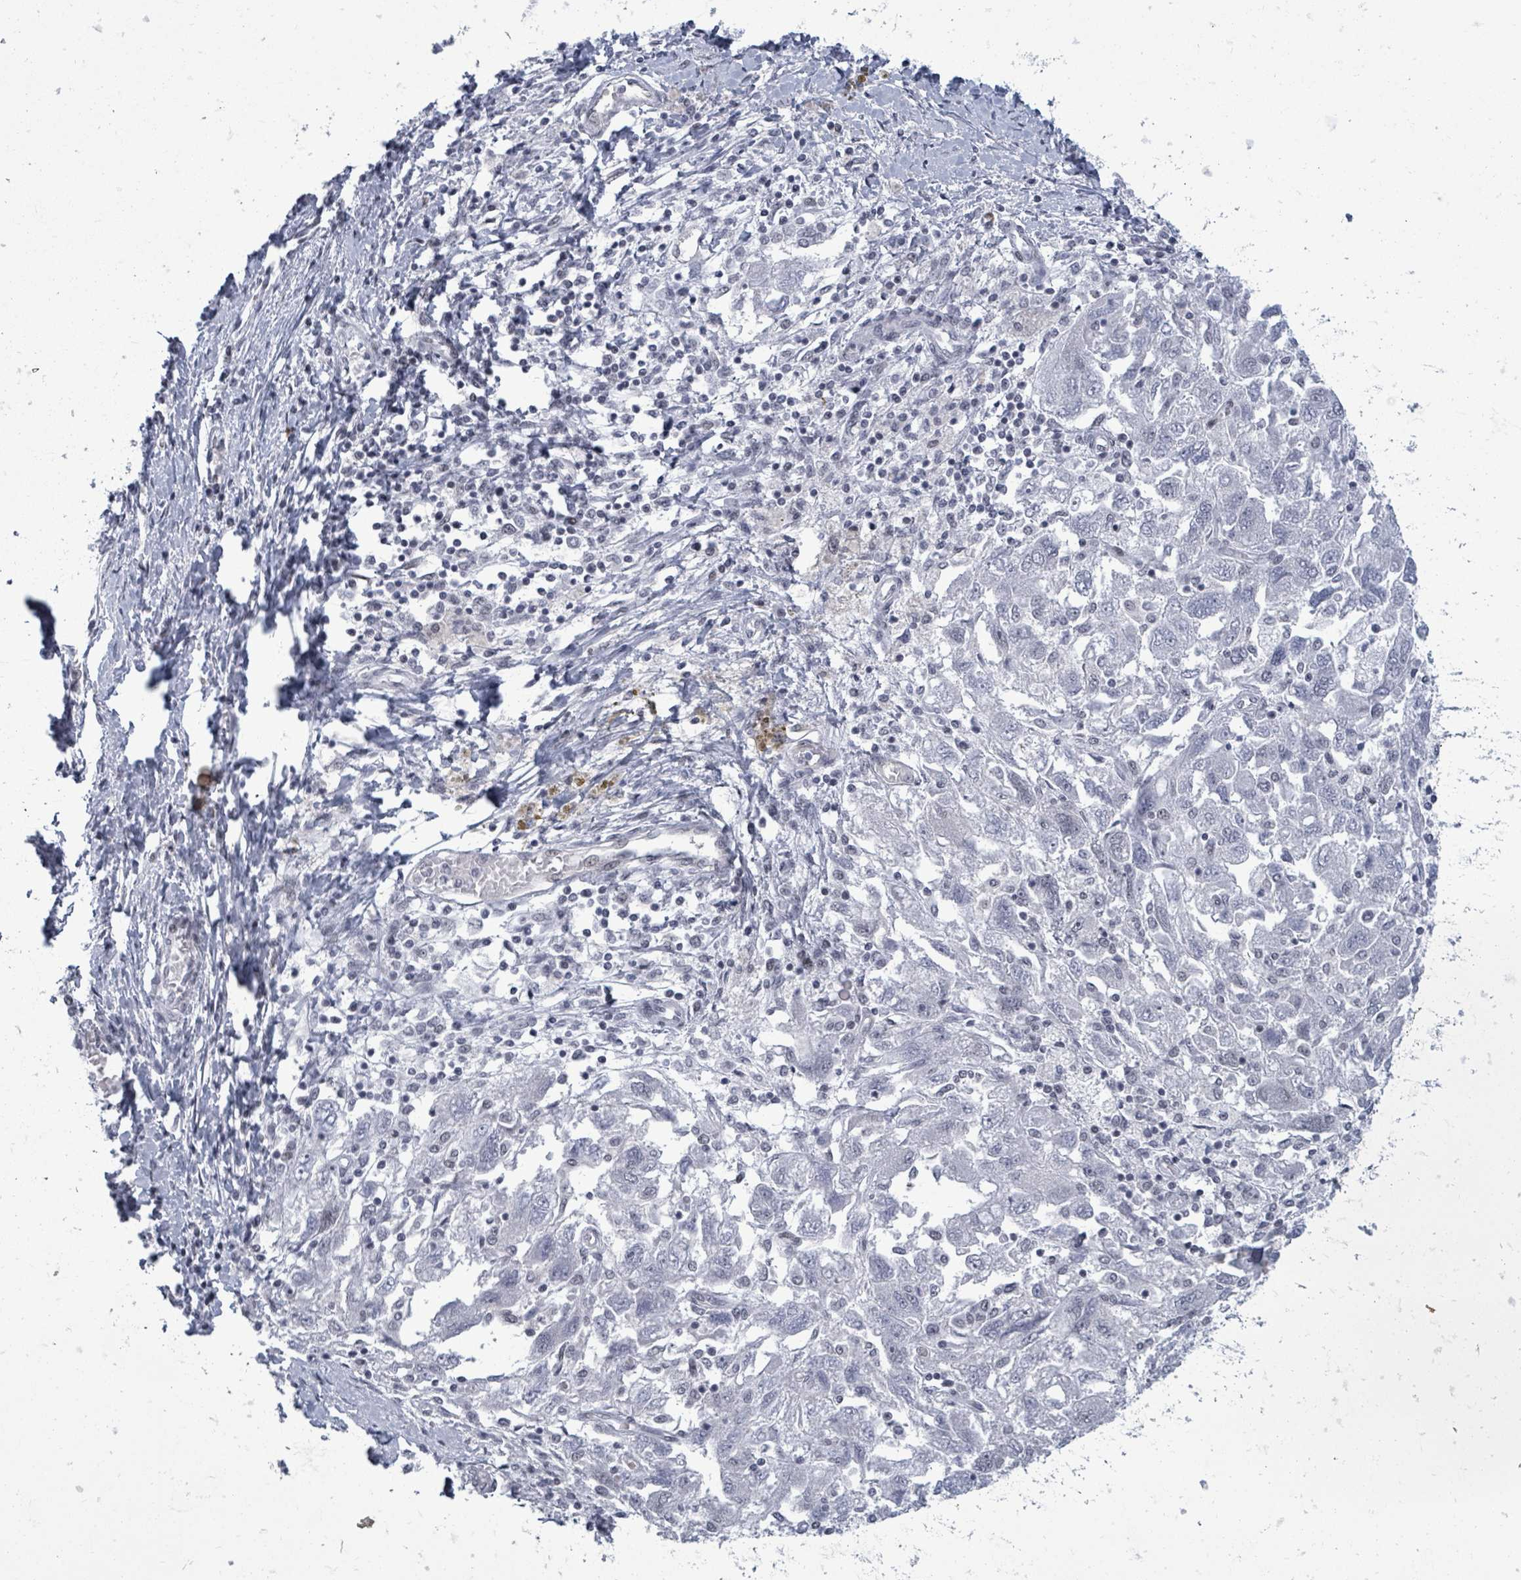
{"staining": {"intensity": "negative", "quantity": "none", "location": "none"}, "tissue": "ovarian cancer", "cell_type": "Tumor cells", "image_type": "cancer", "snomed": [{"axis": "morphology", "description": "Carcinoma, NOS"}, {"axis": "morphology", "description": "Cystadenocarcinoma, serous, NOS"}, {"axis": "topography", "description": "Ovary"}], "caption": "High power microscopy photomicrograph of an immunohistochemistry histopathology image of ovarian serous cystadenocarcinoma, revealing no significant positivity in tumor cells.", "gene": "ERCC5", "patient": {"sex": "female", "age": 69}}